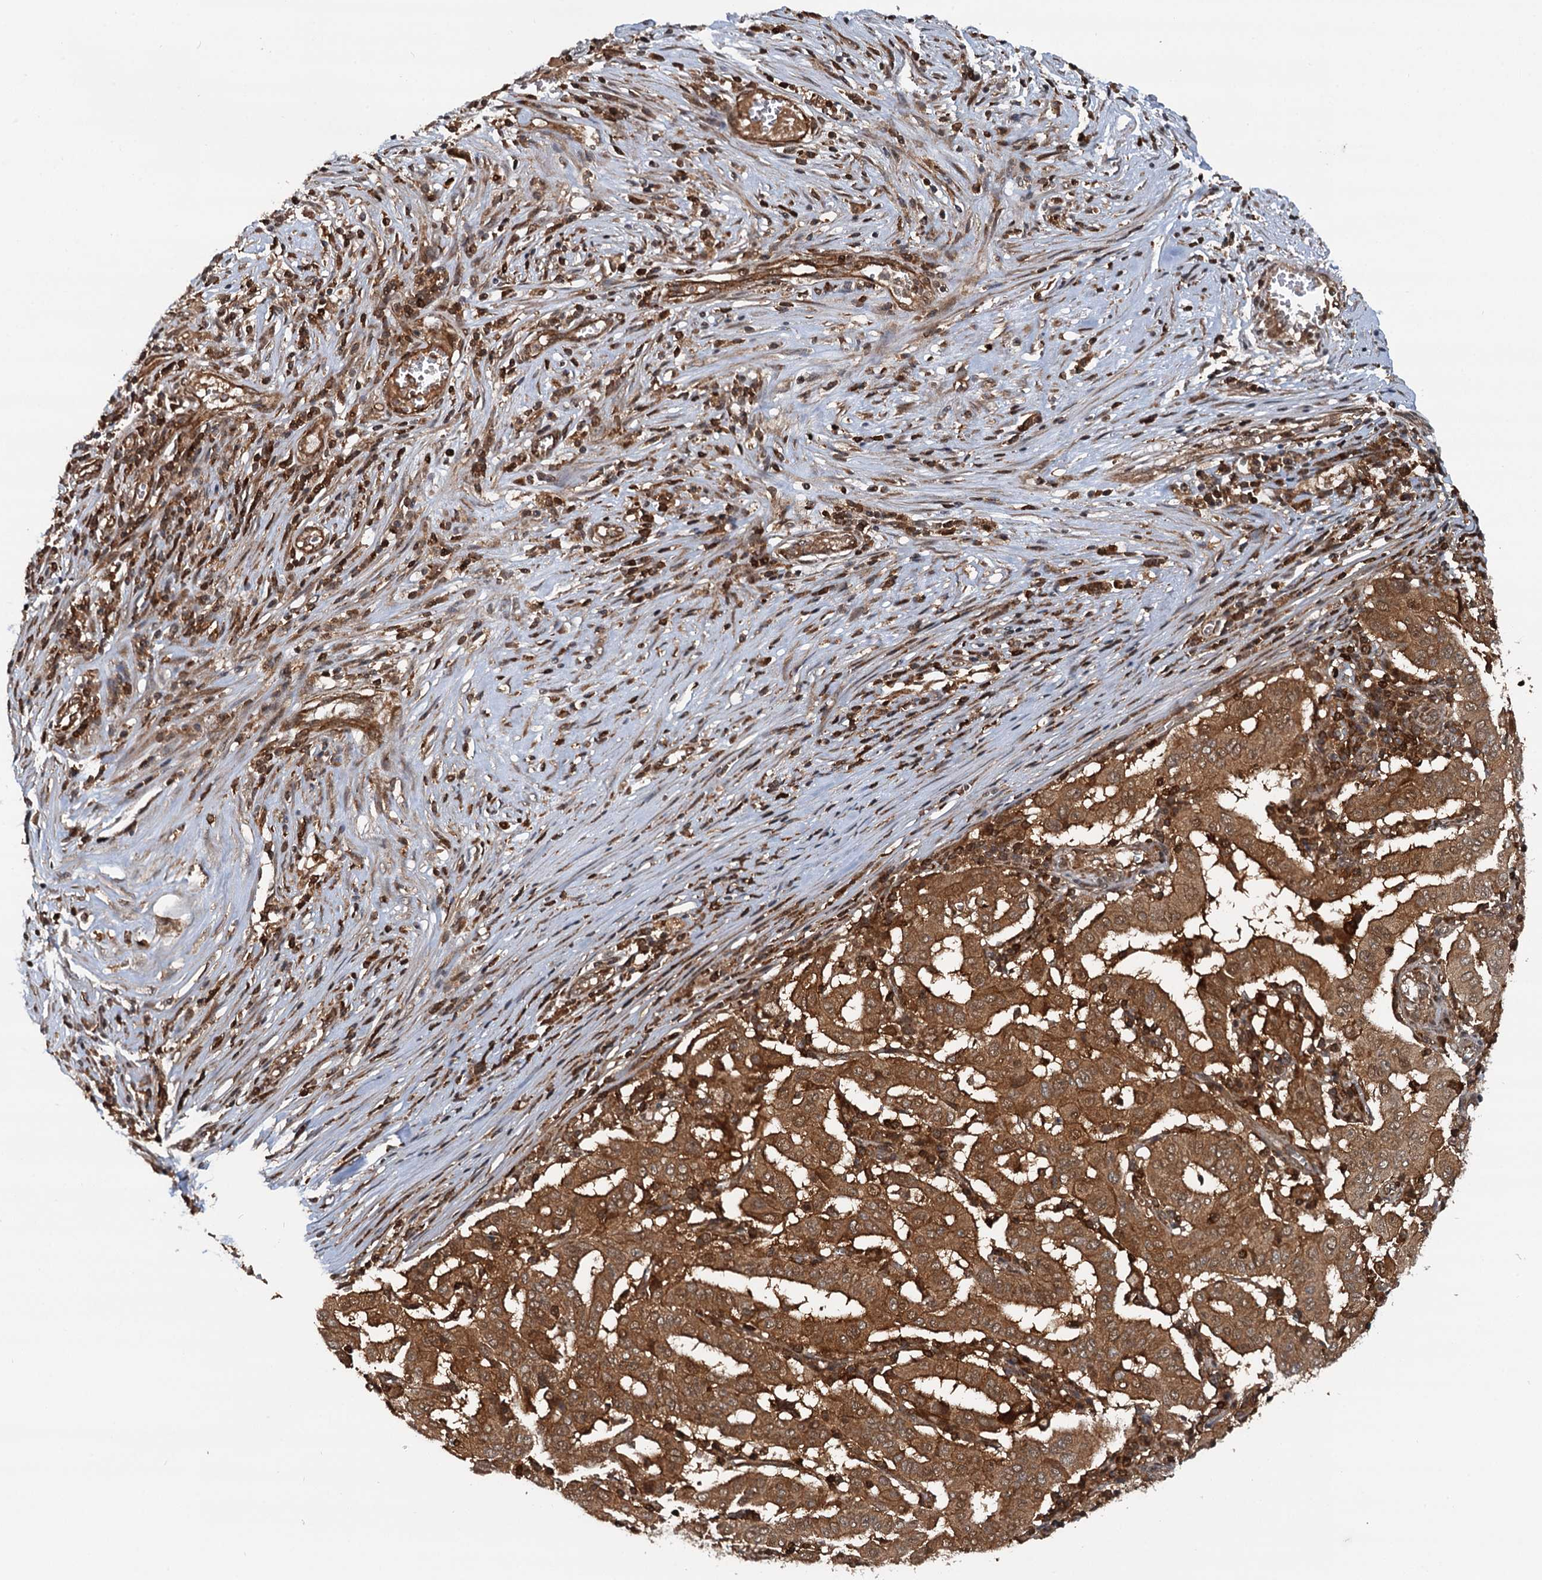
{"staining": {"intensity": "strong", "quantity": ">75%", "location": "cytoplasmic/membranous,nuclear"}, "tissue": "pancreatic cancer", "cell_type": "Tumor cells", "image_type": "cancer", "snomed": [{"axis": "morphology", "description": "Adenocarcinoma, NOS"}, {"axis": "topography", "description": "Pancreas"}], "caption": "This is an image of IHC staining of pancreatic cancer (adenocarcinoma), which shows strong expression in the cytoplasmic/membranous and nuclear of tumor cells.", "gene": "STUB1", "patient": {"sex": "male", "age": 63}}